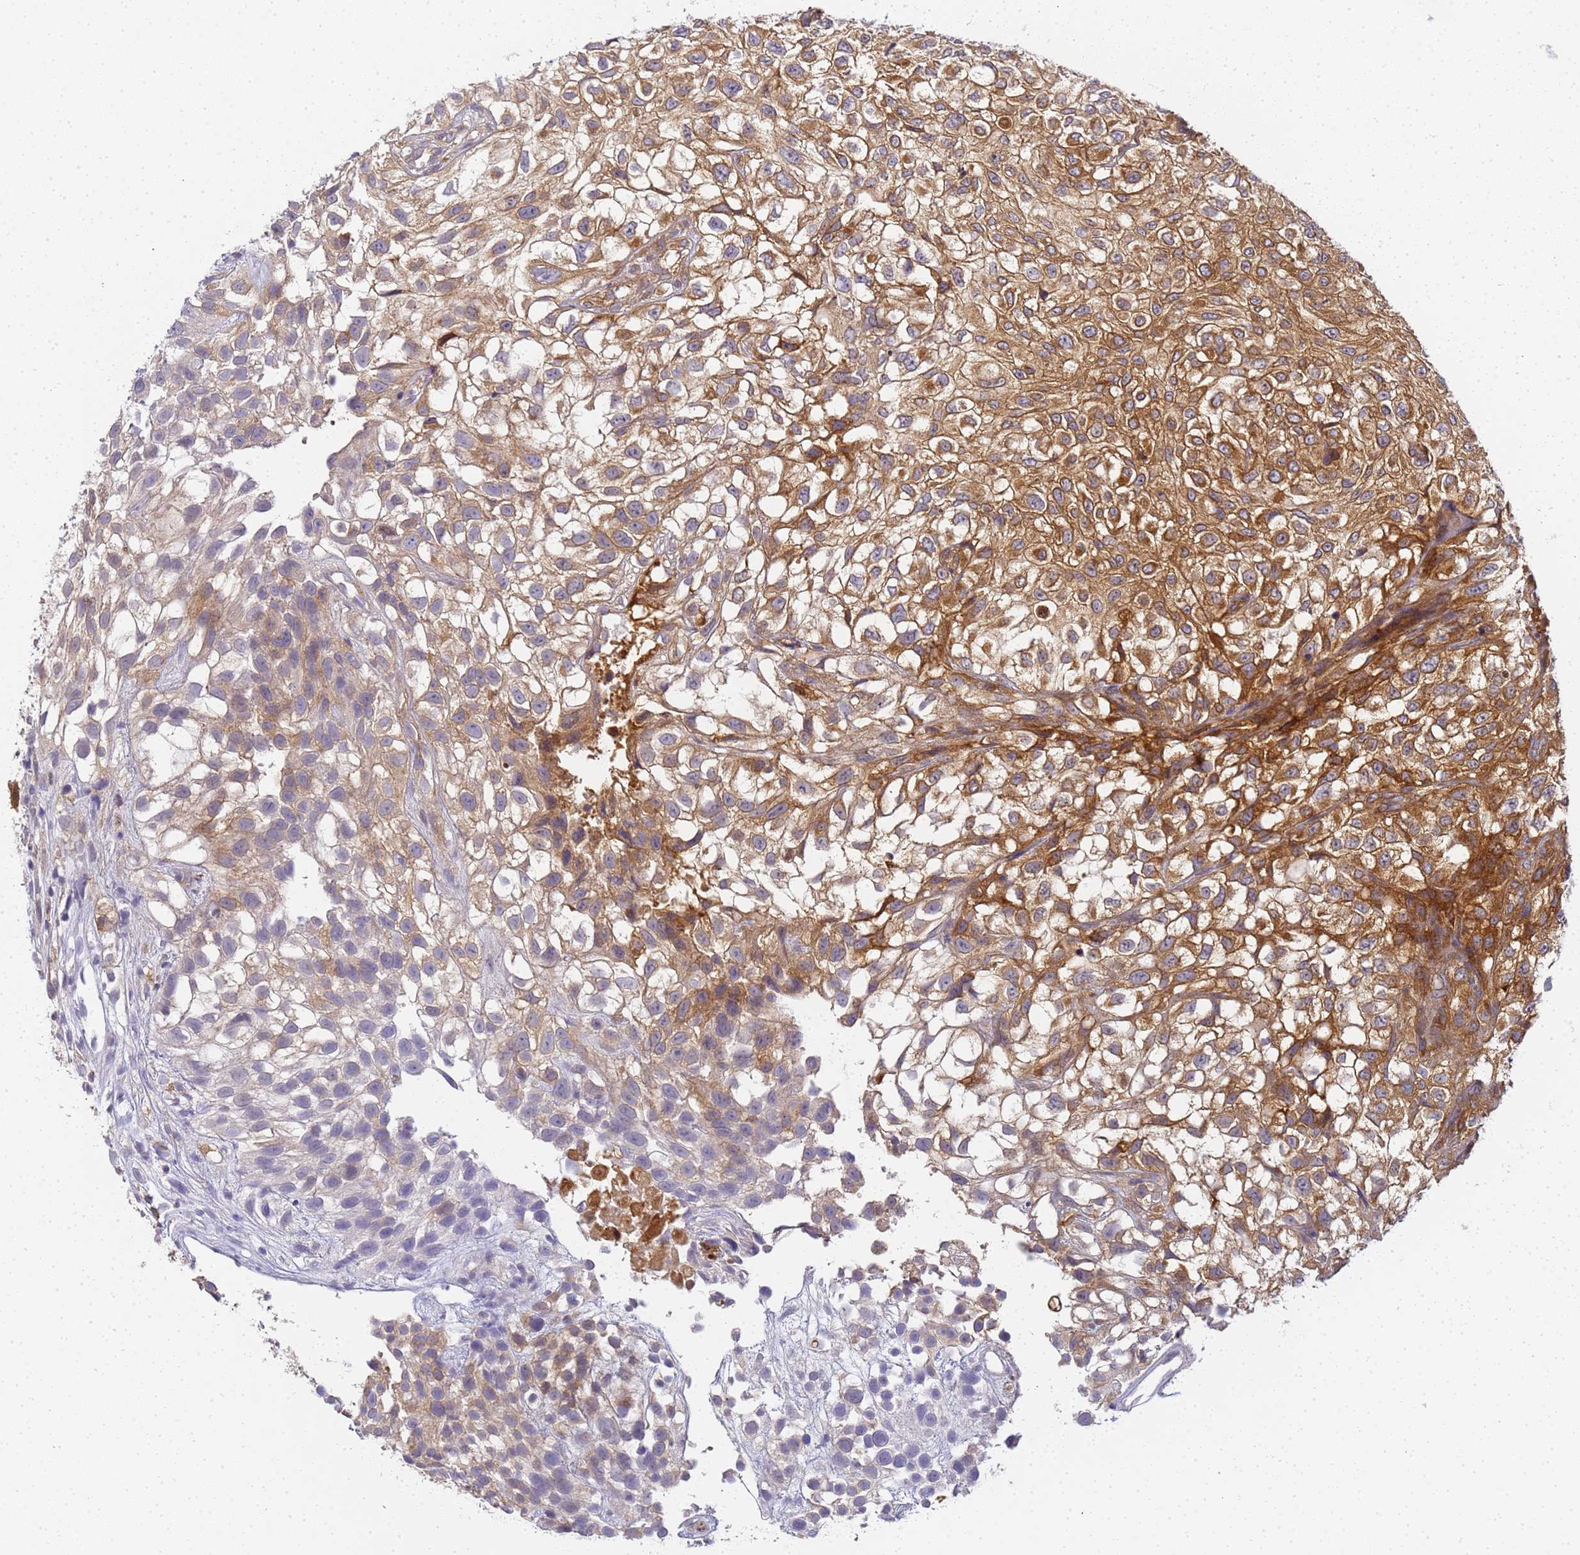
{"staining": {"intensity": "moderate", "quantity": ">75%", "location": "cytoplasmic/membranous"}, "tissue": "urothelial cancer", "cell_type": "Tumor cells", "image_type": "cancer", "snomed": [{"axis": "morphology", "description": "Urothelial carcinoma, High grade"}, {"axis": "topography", "description": "Urinary bladder"}], "caption": "Human urothelial cancer stained for a protein (brown) demonstrates moderate cytoplasmic/membranous positive positivity in approximately >75% of tumor cells.", "gene": "CHM", "patient": {"sex": "male", "age": 56}}